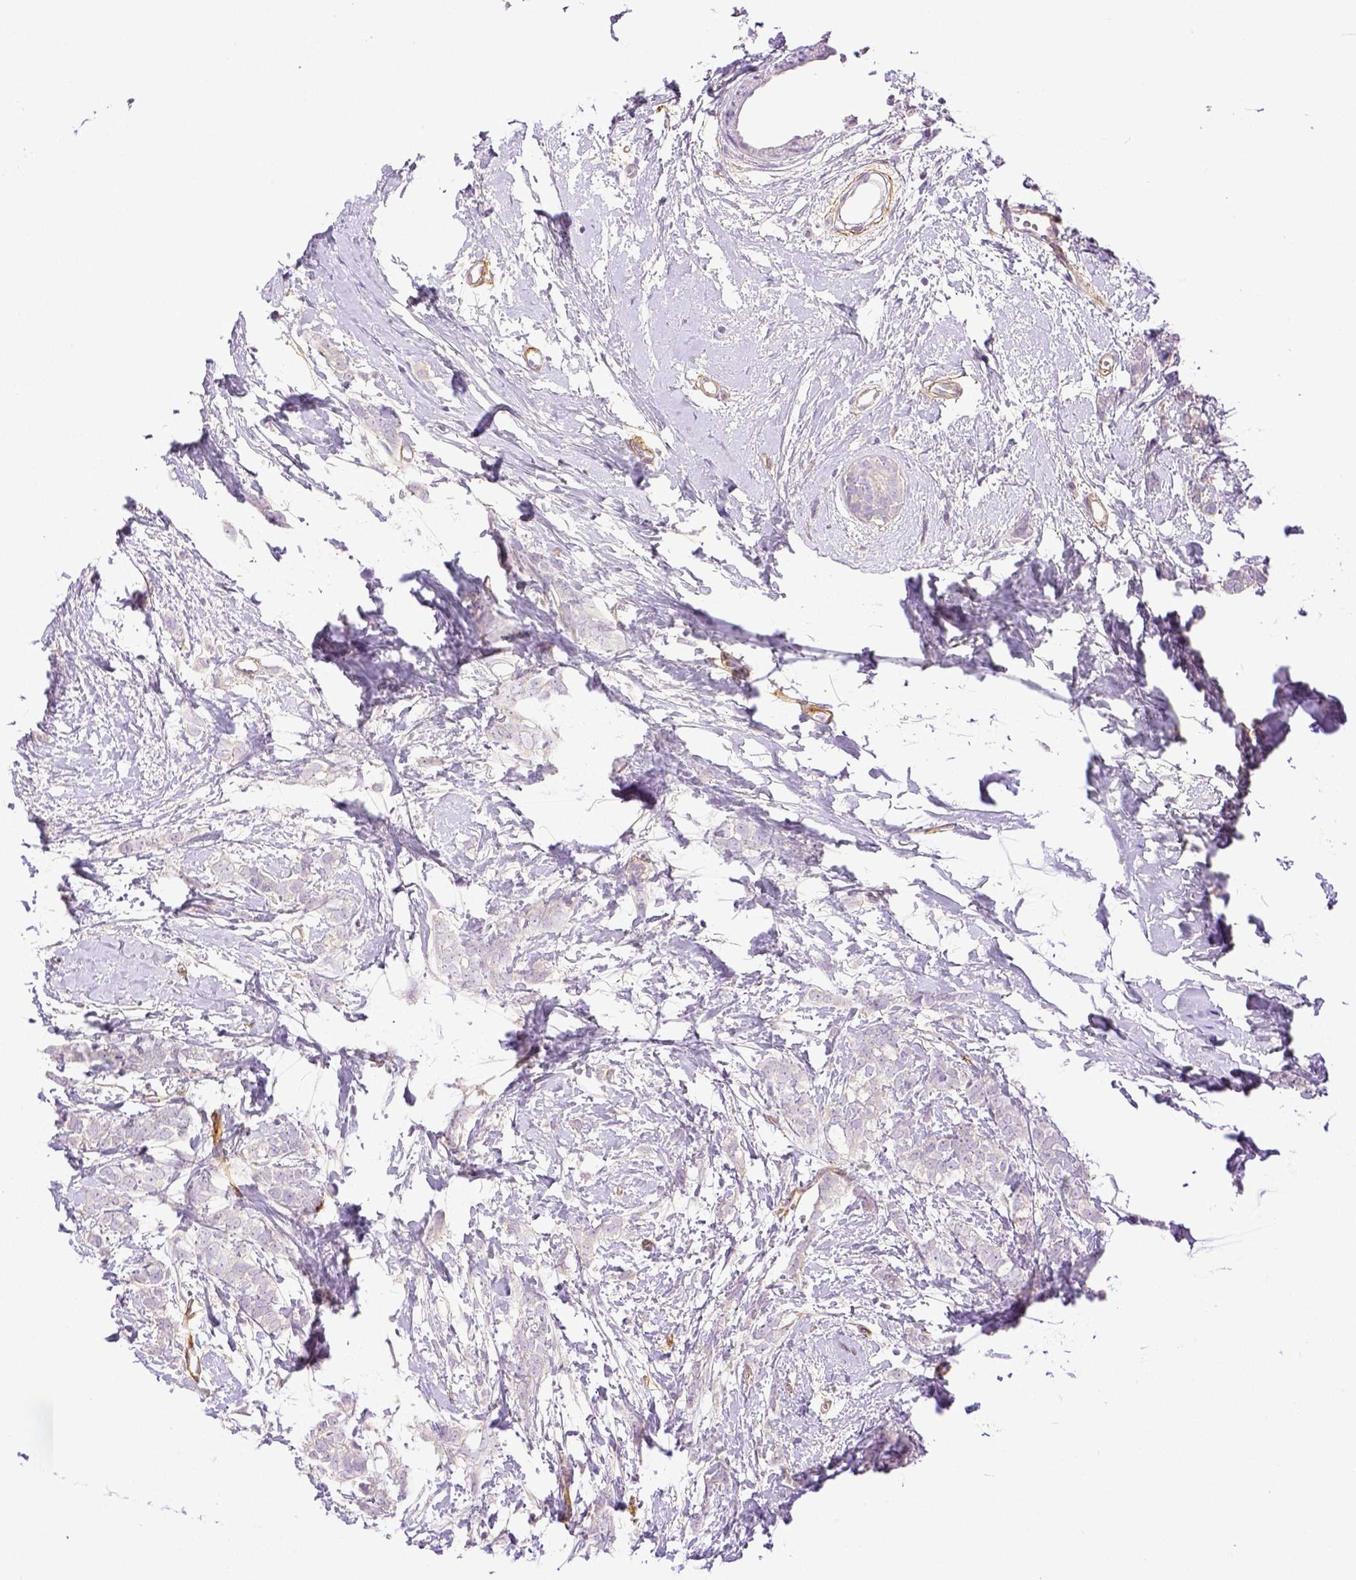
{"staining": {"intensity": "negative", "quantity": "none", "location": "none"}, "tissue": "breast cancer", "cell_type": "Tumor cells", "image_type": "cancer", "snomed": [{"axis": "morphology", "description": "Duct carcinoma"}, {"axis": "topography", "description": "Breast"}], "caption": "An image of breast cancer stained for a protein displays no brown staining in tumor cells.", "gene": "THY1", "patient": {"sex": "female", "age": 40}}